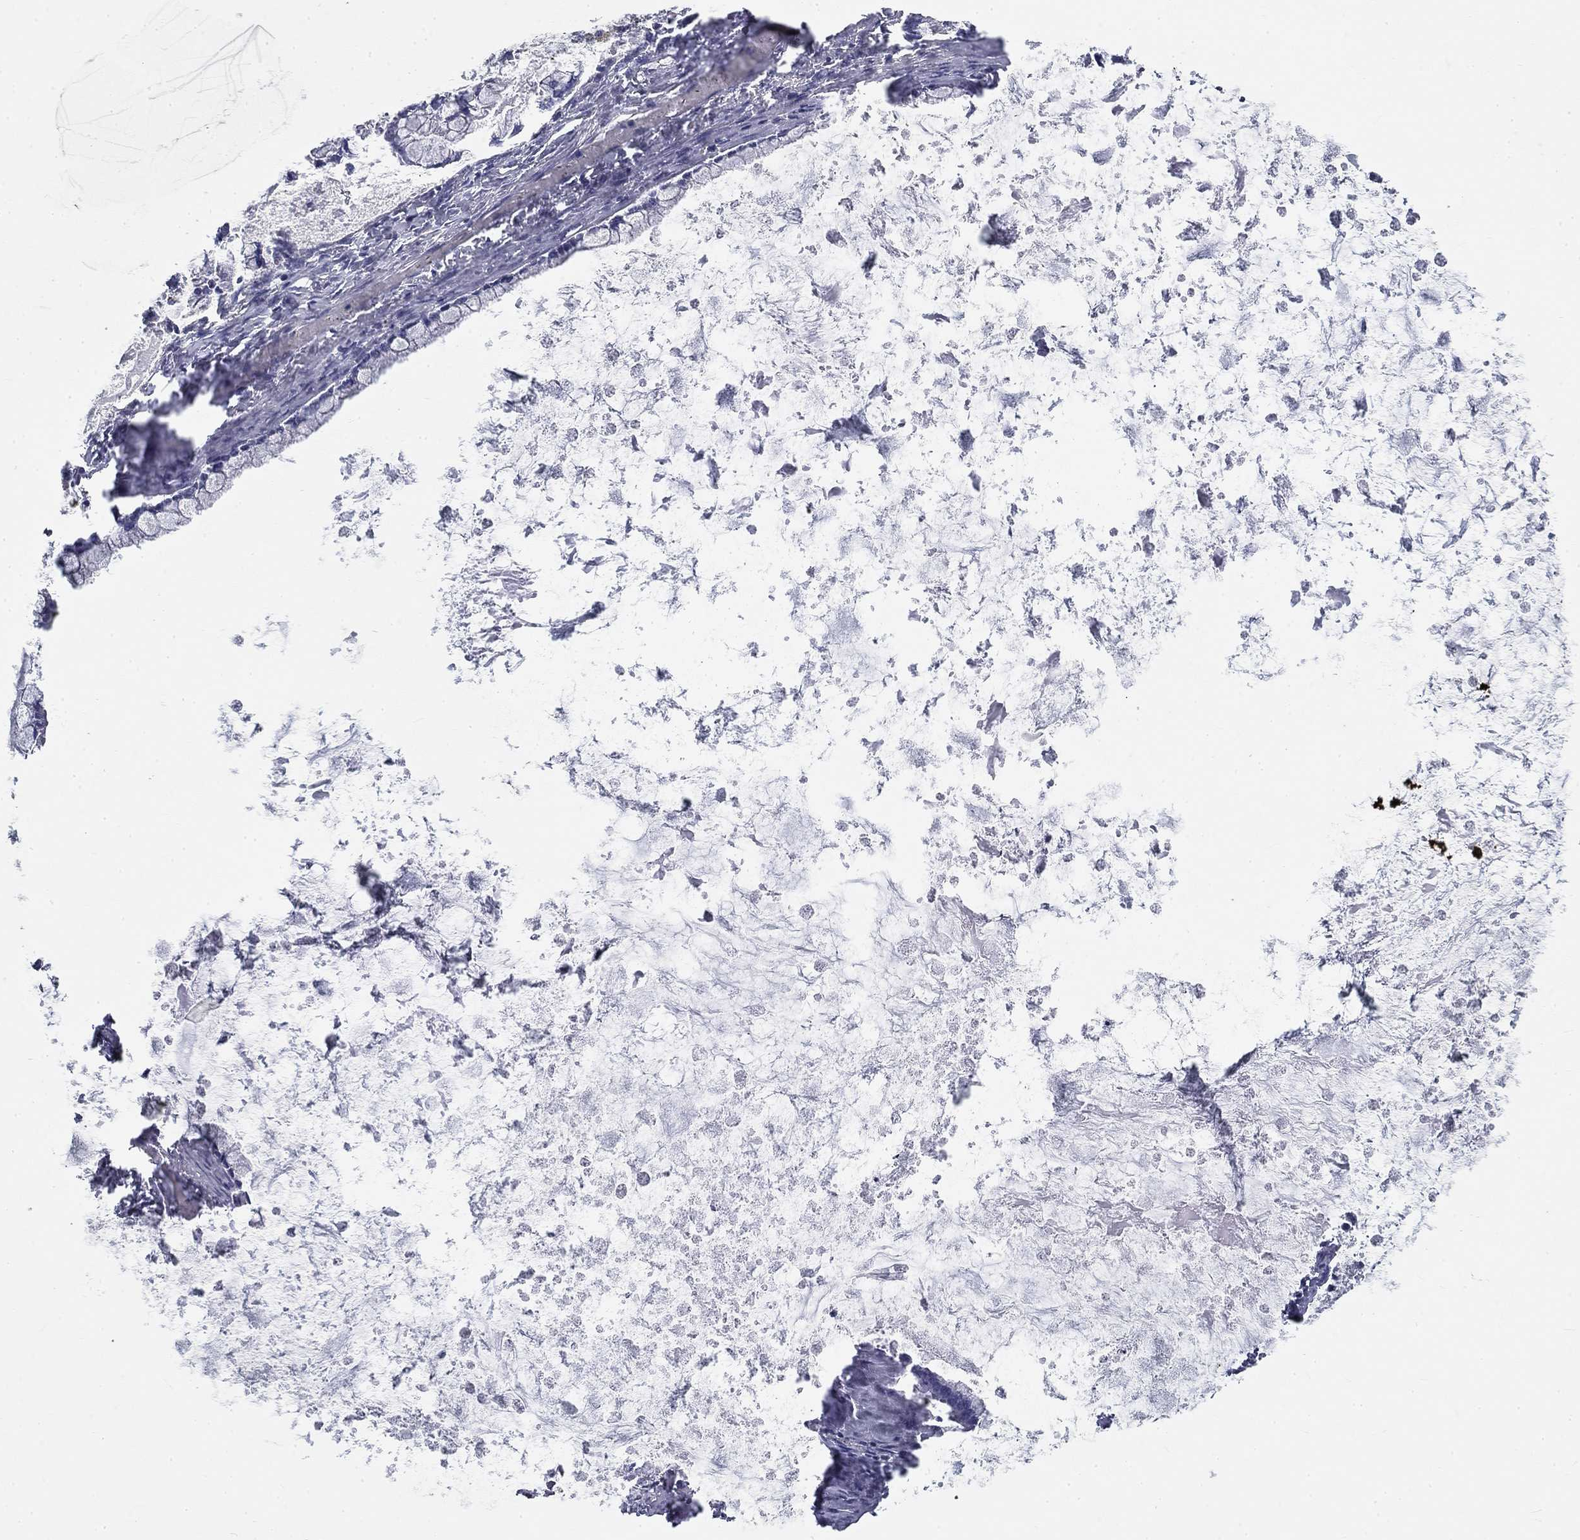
{"staining": {"intensity": "negative", "quantity": "none", "location": "none"}, "tissue": "ovarian cancer", "cell_type": "Tumor cells", "image_type": "cancer", "snomed": [{"axis": "morphology", "description": "Cystadenocarcinoma, mucinous, NOS"}, {"axis": "topography", "description": "Ovary"}], "caption": "Immunohistochemistry (IHC) photomicrograph of human ovarian mucinous cystadenocarcinoma stained for a protein (brown), which shows no expression in tumor cells.", "gene": "GALNTL5", "patient": {"sex": "female", "age": 67}}